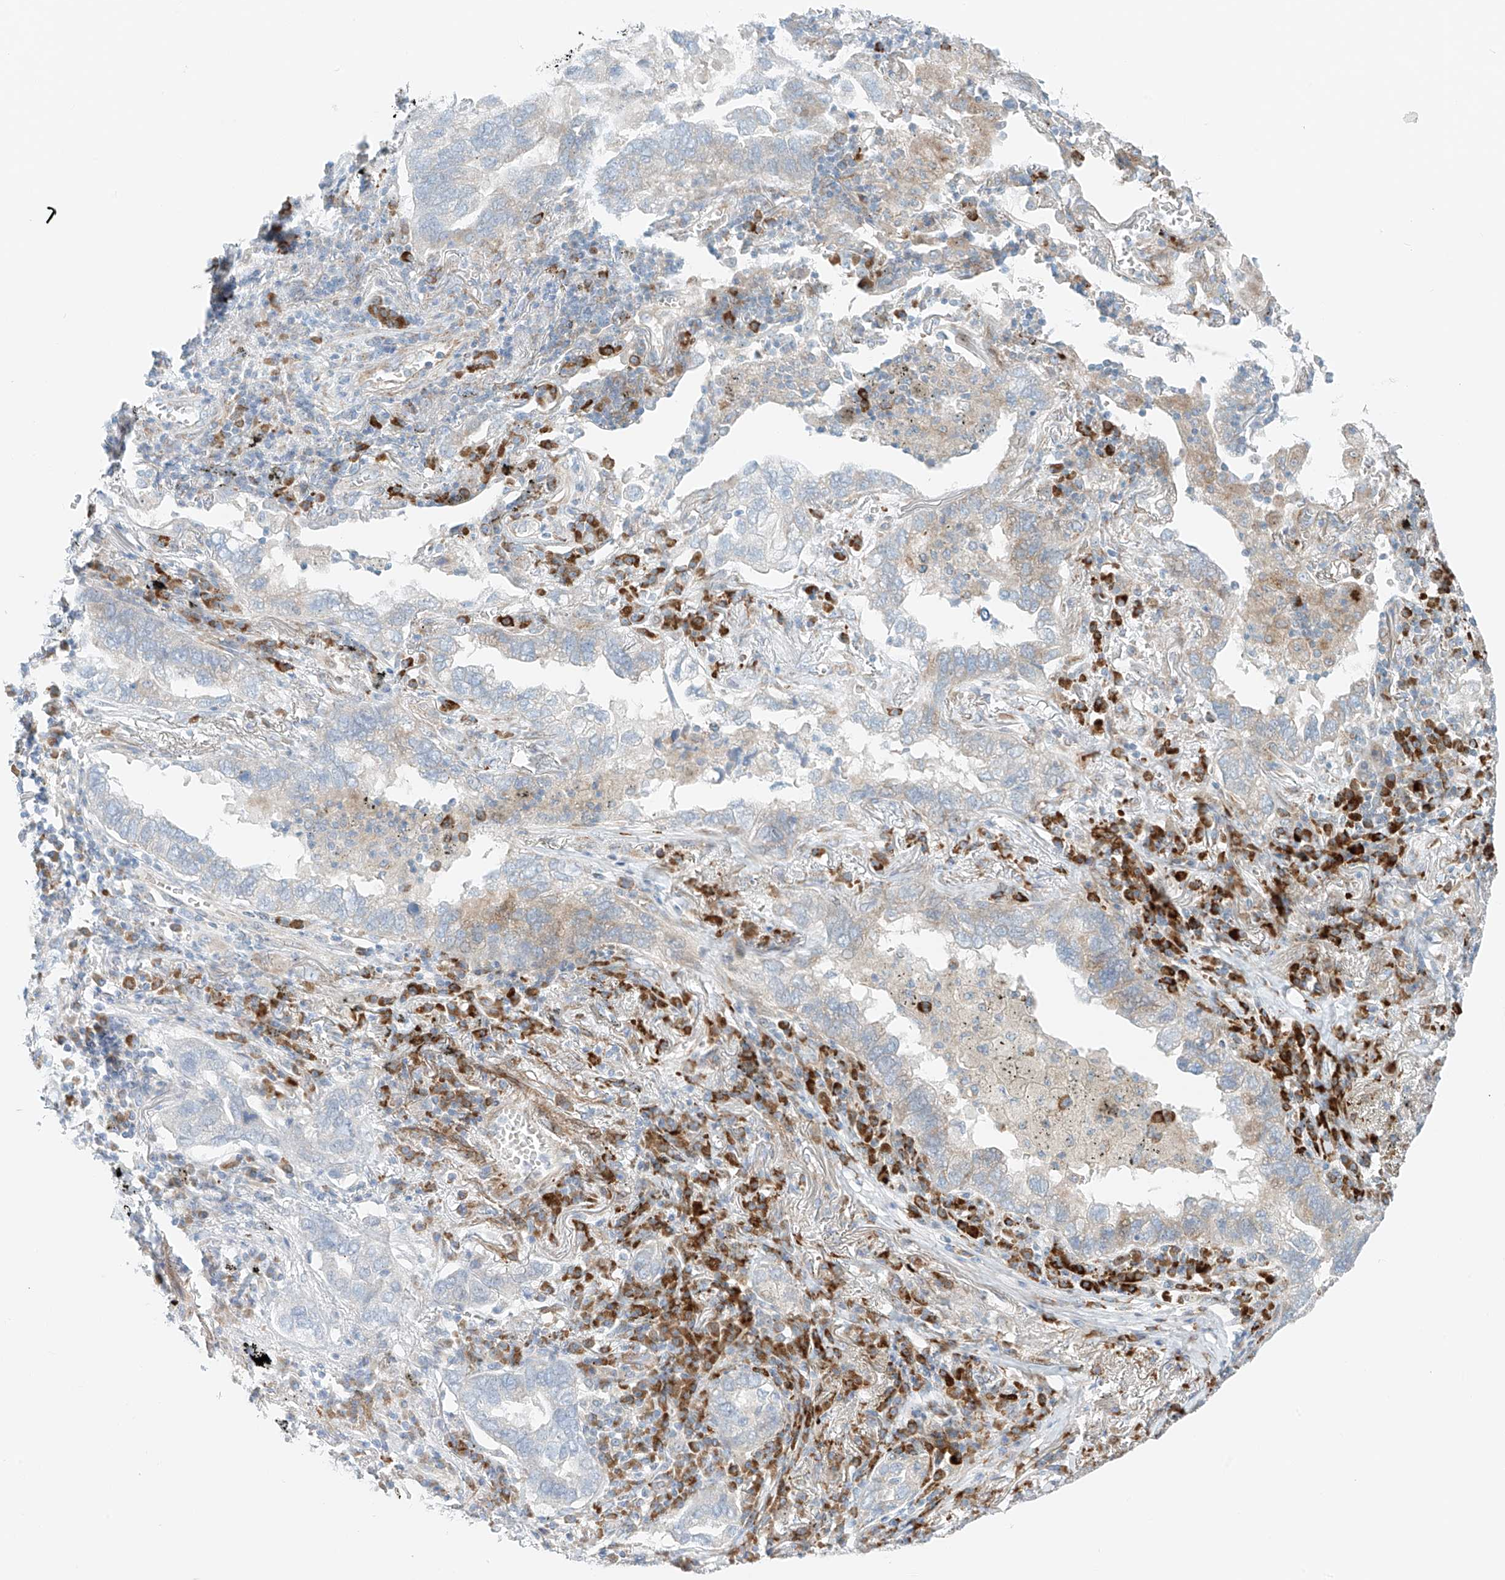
{"staining": {"intensity": "negative", "quantity": "none", "location": "none"}, "tissue": "lung cancer", "cell_type": "Tumor cells", "image_type": "cancer", "snomed": [{"axis": "morphology", "description": "Adenocarcinoma, NOS"}, {"axis": "topography", "description": "Lung"}], "caption": "IHC histopathology image of lung cancer (adenocarcinoma) stained for a protein (brown), which shows no expression in tumor cells.", "gene": "EIPR1", "patient": {"sex": "male", "age": 65}}